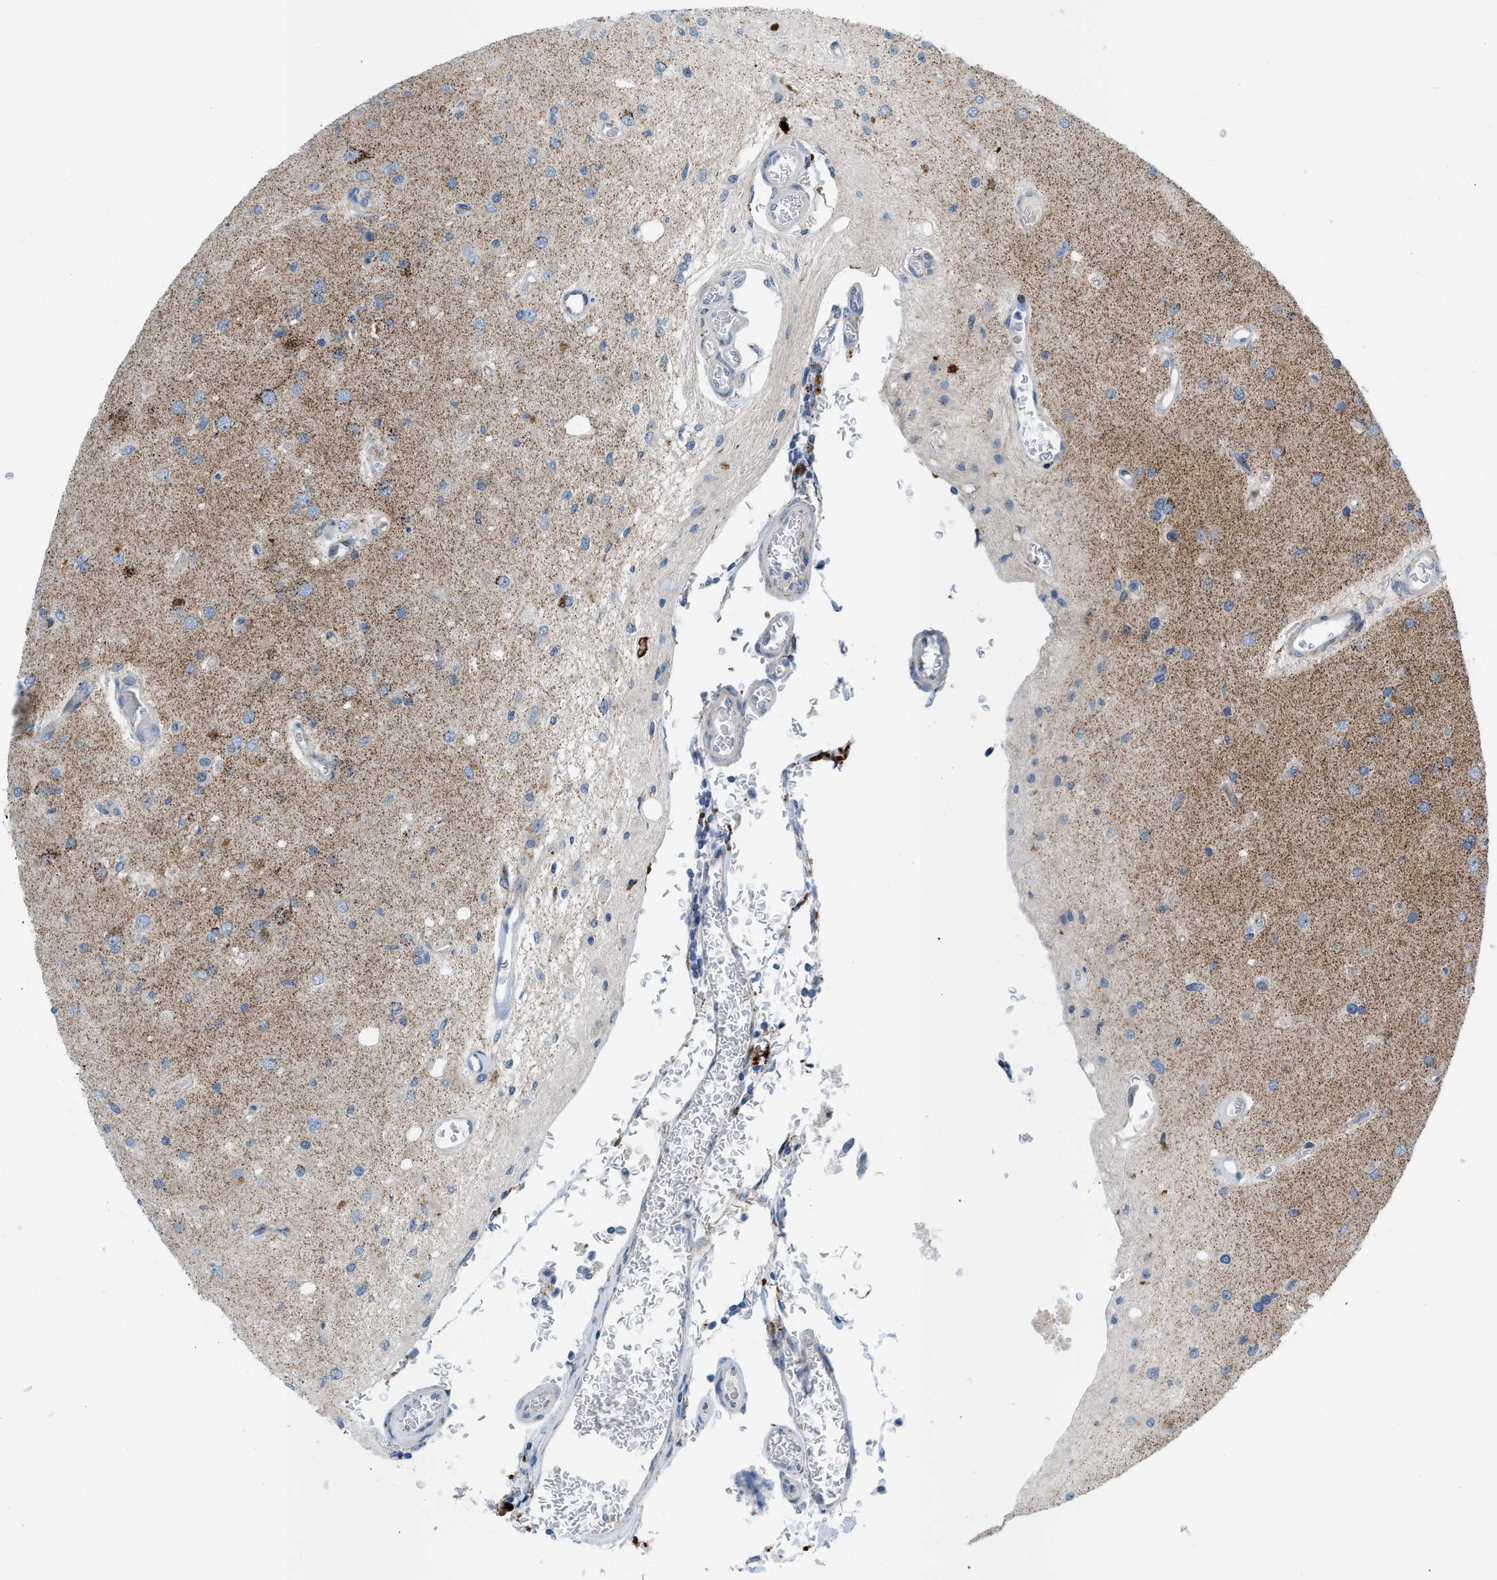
{"staining": {"intensity": "moderate", "quantity": "<25%", "location": "cytoplasmic/membranous"}, "tissue": "glioma", "cell_type": "Tumor cells", "image_type": "cancer", "snomed": [{"axis": "morphology", "description": "Normal tissue, NOS"}, {"axis": "morphology", "description": "Glioma, malignant, High grade"}, {"axis": "topography", "description": "Cerebral cortex"}], "caption": "Human glioma stained with a brown dye exhibits moderate cytoplasmic/membranous positive positivity in about <25% of tumor cells.", "gene": "RBBP9", "patient": {"sex": "male", "age": 77}}